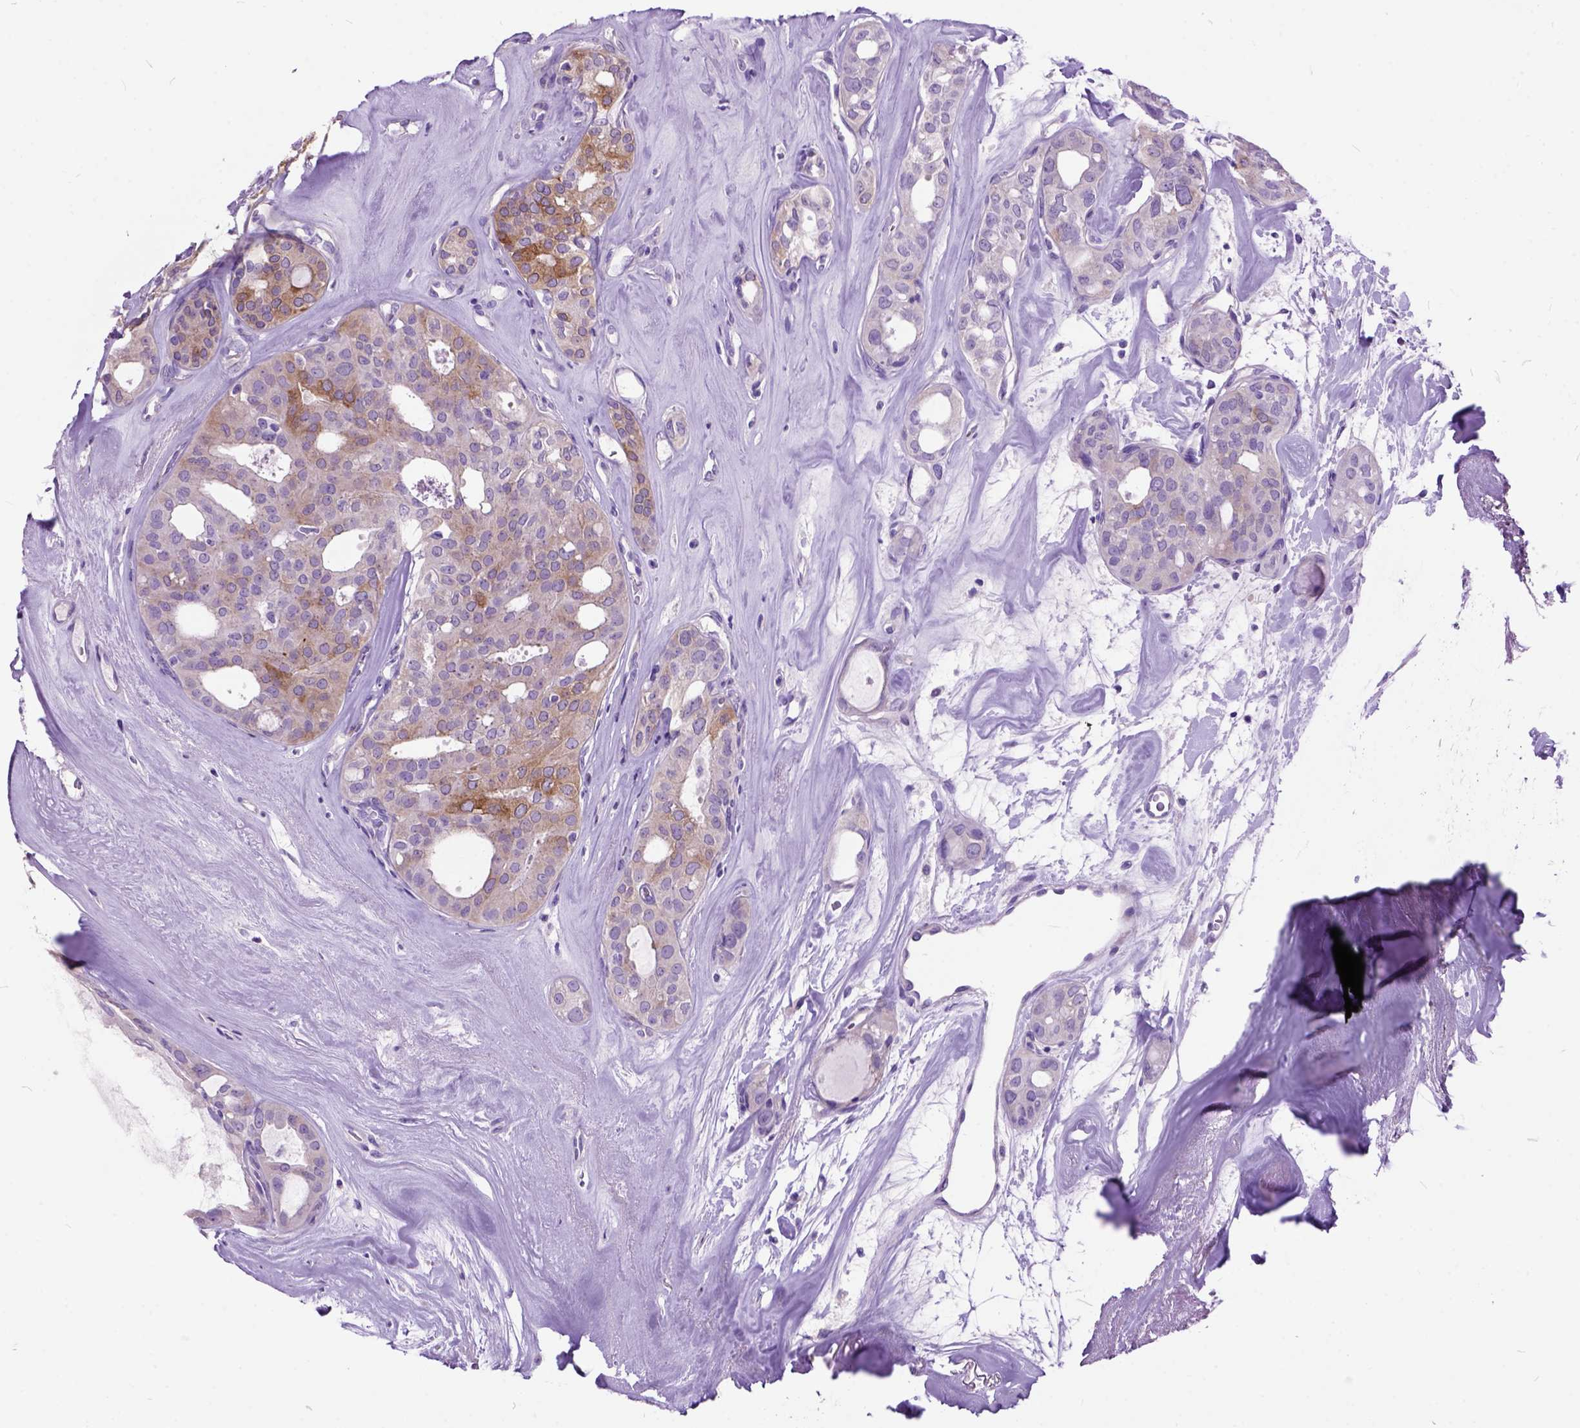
{"staining": {"intensity": "moderate", "quantity": "<25%", "location": "cytoplasmic/membranous"}, "tissue": "thyroid cancer", "cell_type": "Tumor cells", "image_type": "cancer", "snomed": [{"axis": "morphology", "description": "Follicular adenoma carcinoma, NOS"}, {"axis": "topography", "description": "Thyroid gland"}], "caption": "Immunohistochemistry (IHC) image of neoplastic tissue: follicular adenoma carcinoma (thyroid) stained using immunohistochemistry demonstrates low levels of moderate protein expression localized specifically in the cytoplasmic/membranous of tumor cells, appearing as a cytoplasmic/membranous brown color.", "gene": "MAPT", "patient": {"sex": "male", "age": 75}}